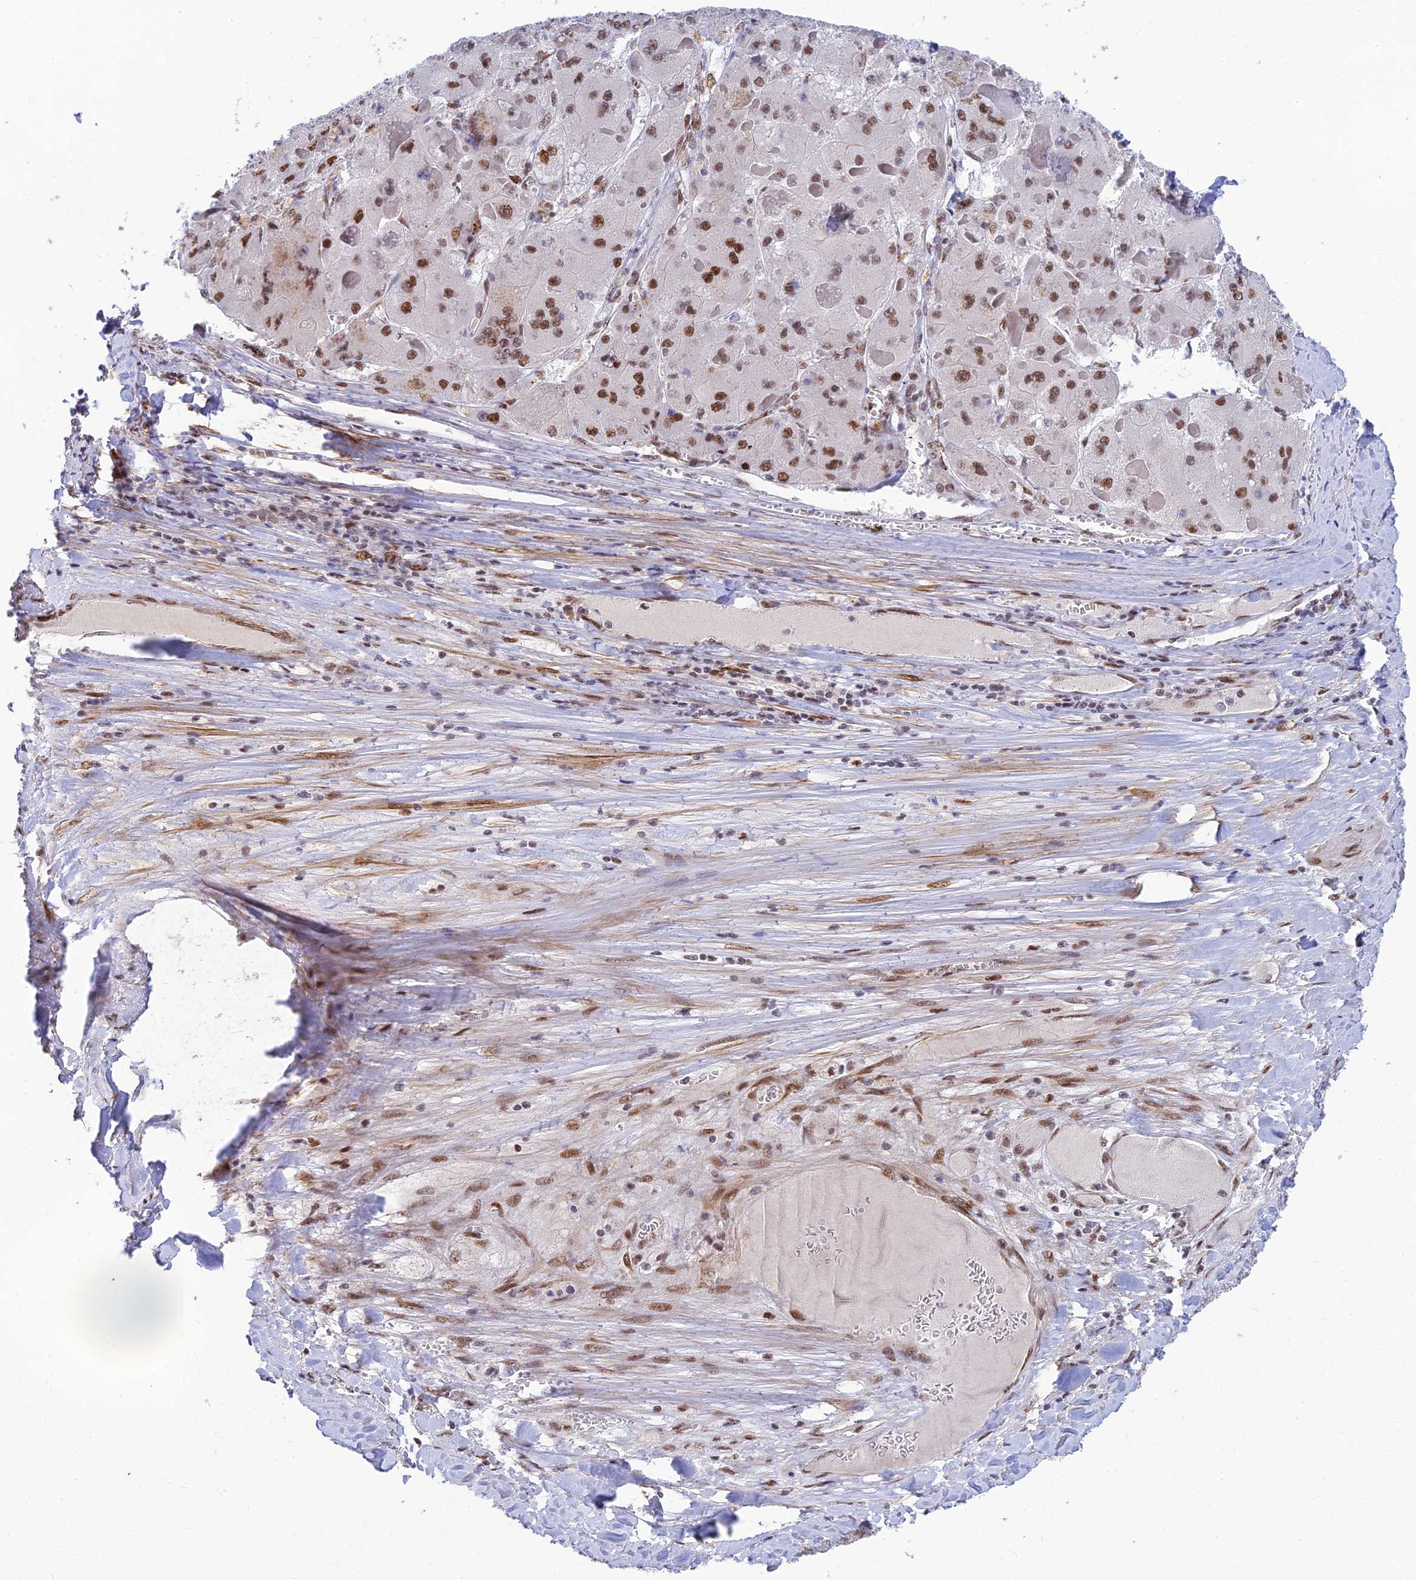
{"staining": {"intensity": "moderate", "quantity": ">75%", "location": "nuclear"}, "tissue": "liver cancer", "cell_type": "Tumor cells", "image_type": "cancer", "snomed": [{"axis": "morphology", "description": "Carcinoma, Hepatocellular, NOS"}, {"axis": "topography", "description": "Liver"}], "caption": "This is an image of IHC staining of liver hepatocellular carcinoma, which shows moderate expression in the nuclear of tumor cells.", "gene": "CLK4", "patient": {"sex": "female", "age": 73}}